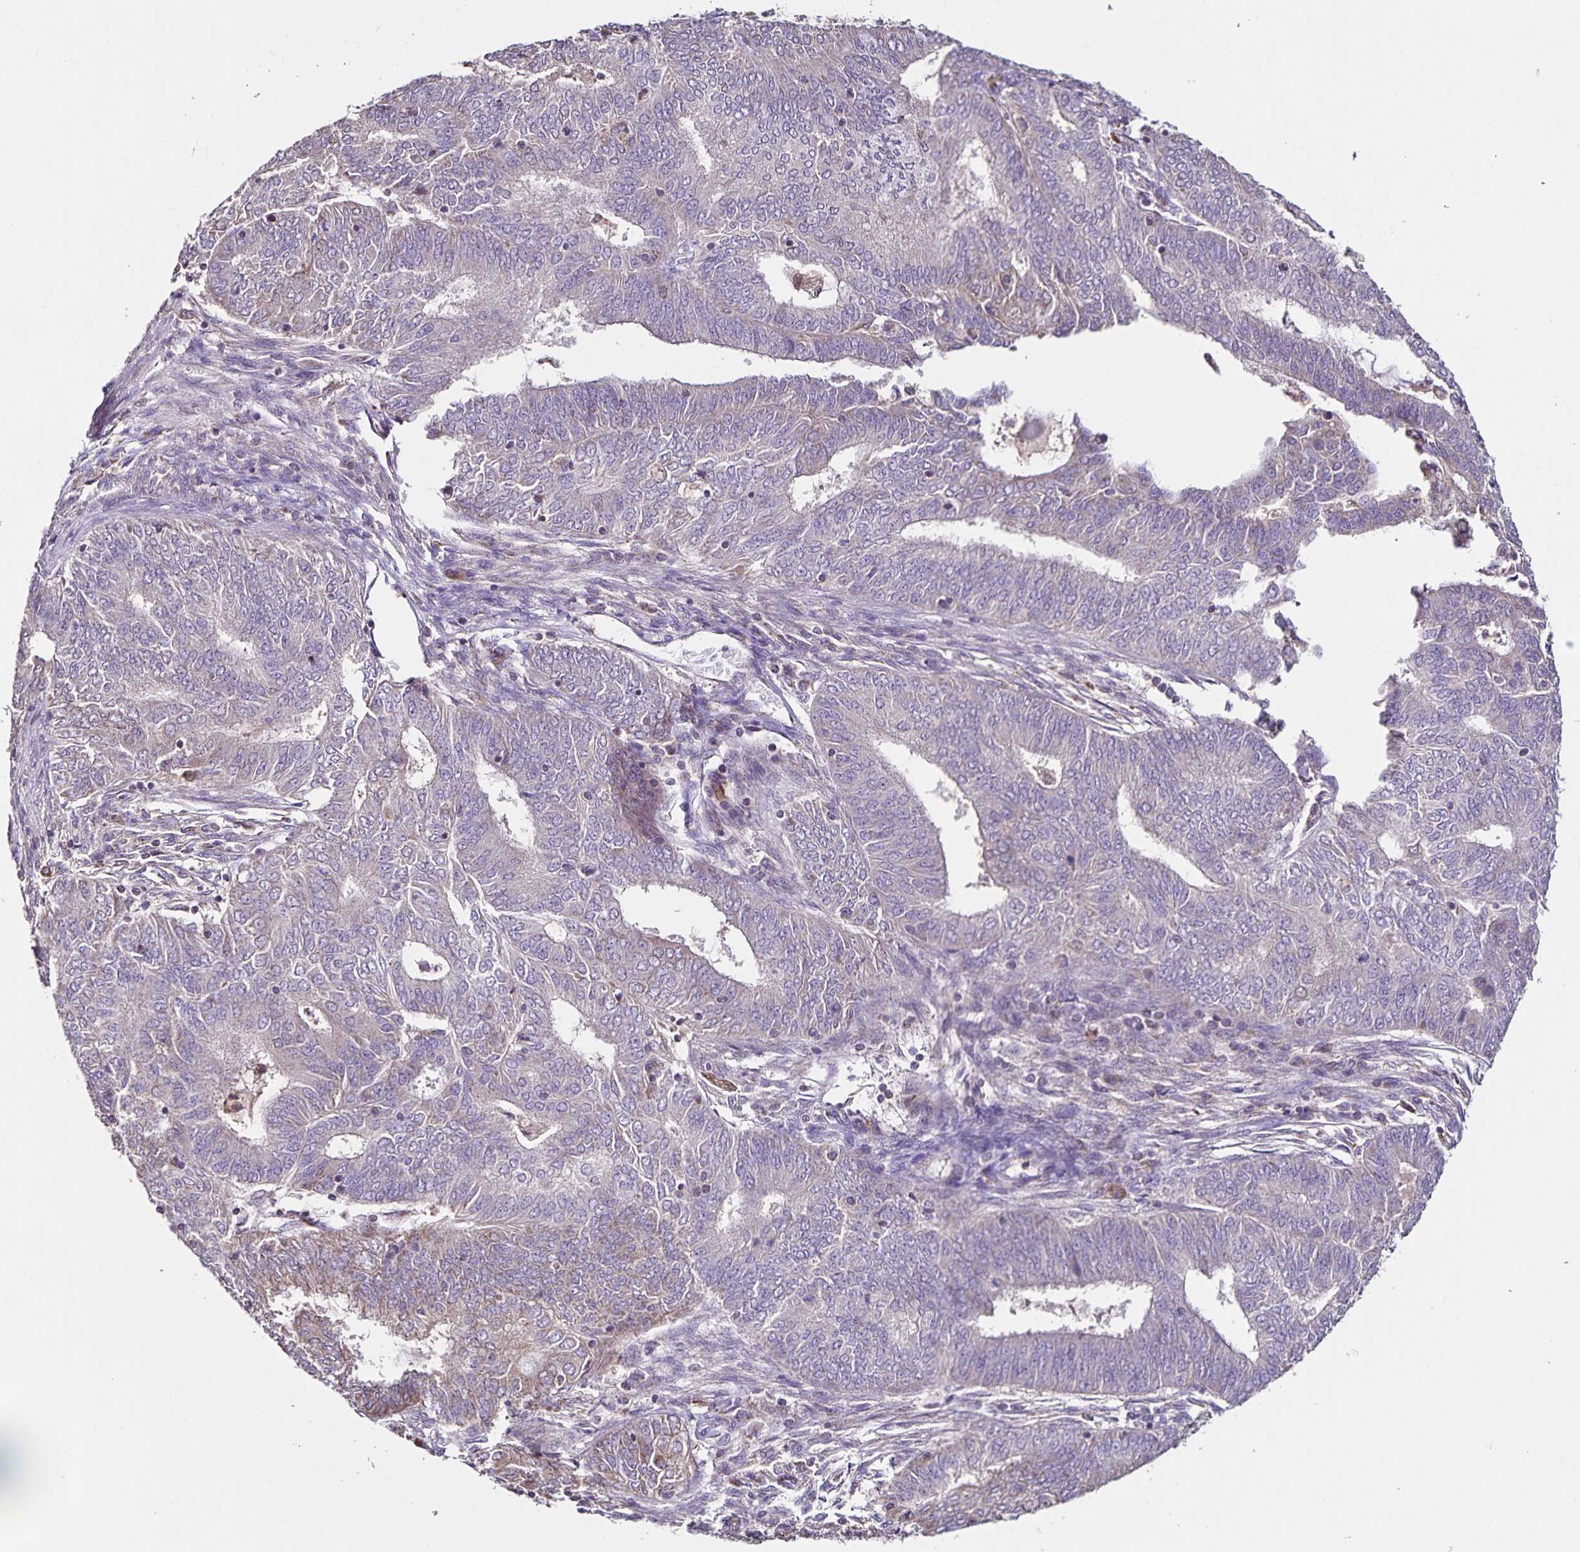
{"staining": {"intensity": "weak", "quantity": "<25%", "location": "cytoplasmic/membranous"}, "tissue": "endometrial cancer", "cell_type": "Tumor cells", "image_type": "cancer", "snomed": [{"axis": "morphology", "description": "Adenocarcinoma, NOS"}, {"axis": "topography", "description": "Endometrium"}], "caption": "IHC histopathology image of human endometrial cancer (adenocarcinoma) stained for a protein (brown), which shows no staining in tumor cells.", "gene": "MAN1A1", "patient": {"sex": "female", "age": 62}}